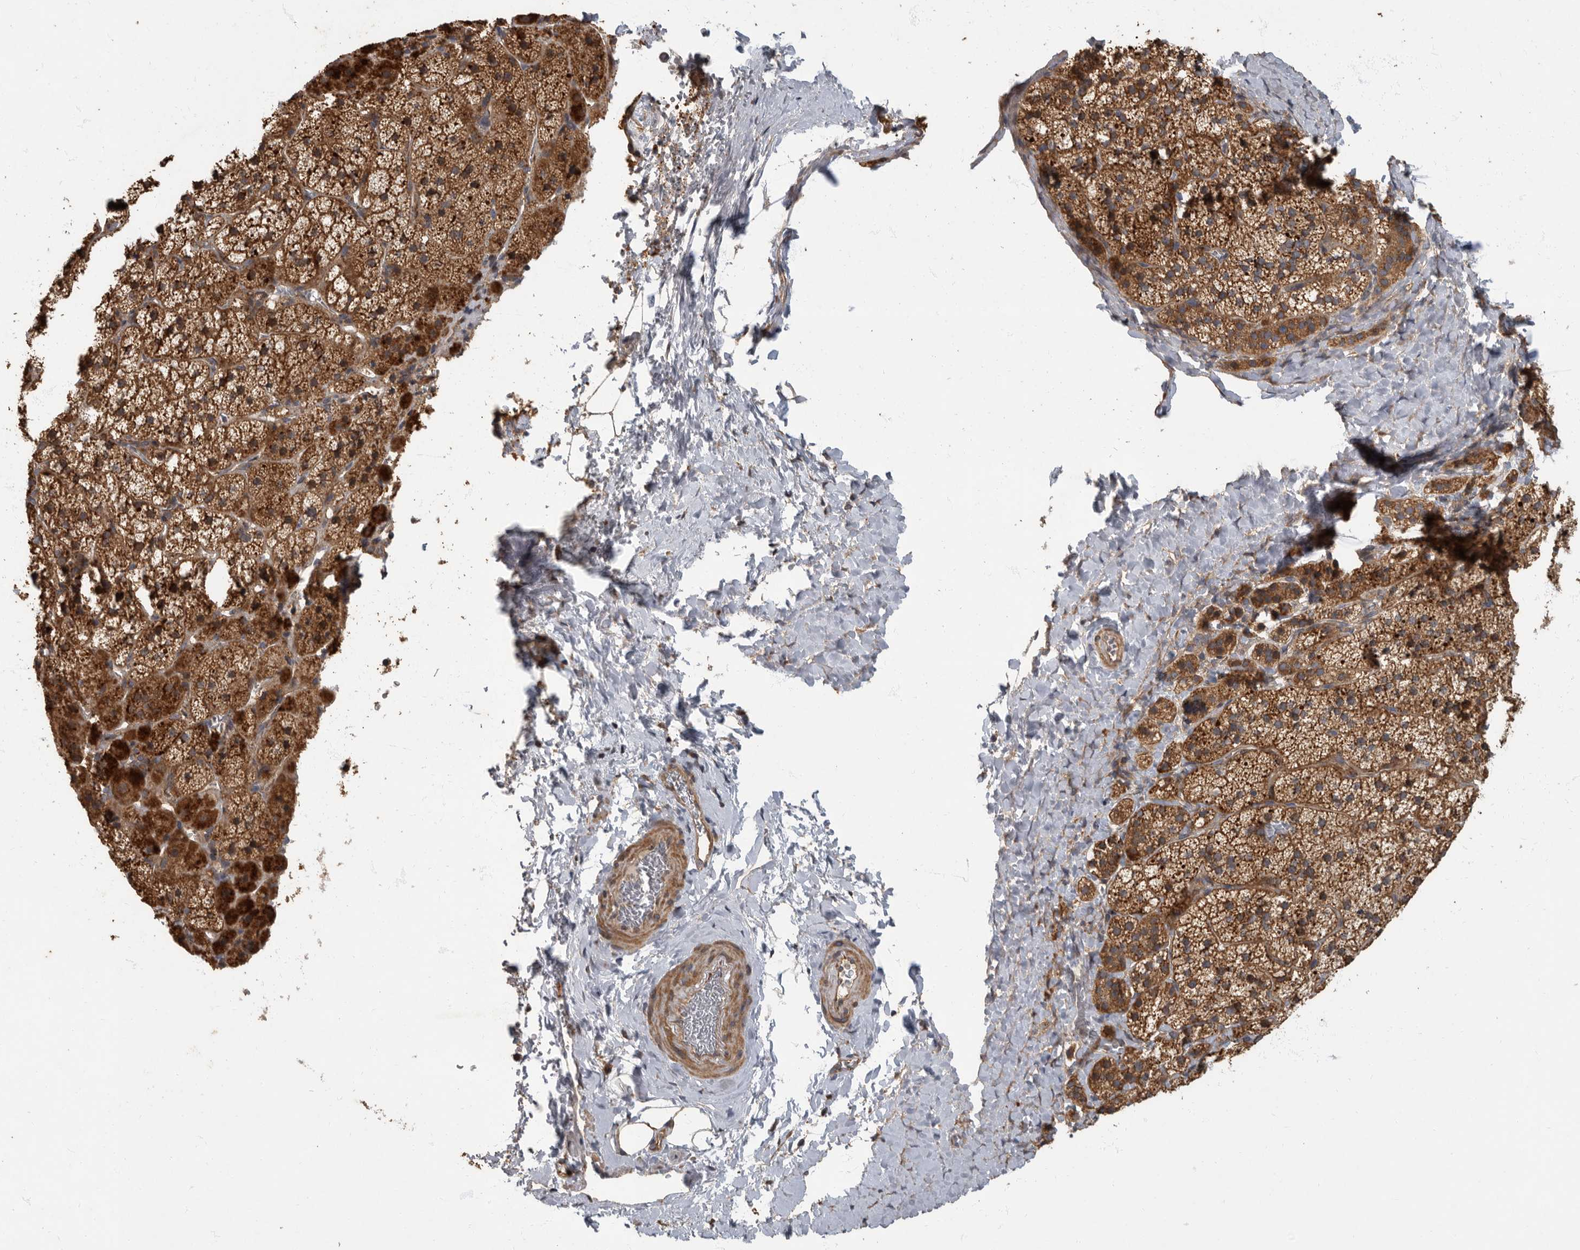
{"staining": {"intensity": "strong", "quantity": ">75%", "location": "cytoplasmic/membranous"}, "tissue": "adrenal gland", "cell_type": "Glandular cells", "image_type": "normal", "snomed": [{"axis": "morphology", "description": "Normal tissue, NOS"}, {"axis": "topography", "description": "Adrenal gland"}], "caption": "High-power microscopy captured an immunohistochemistry (IHC) photomicrograph of unremarkable adrenal gland, revealing strong cytoplasmic/membranous positivity in about >75% of glandular cells. Nuclei are stained in blue.", "gene": "IQCK", "patient": {"sex": "female", "age": 44}}